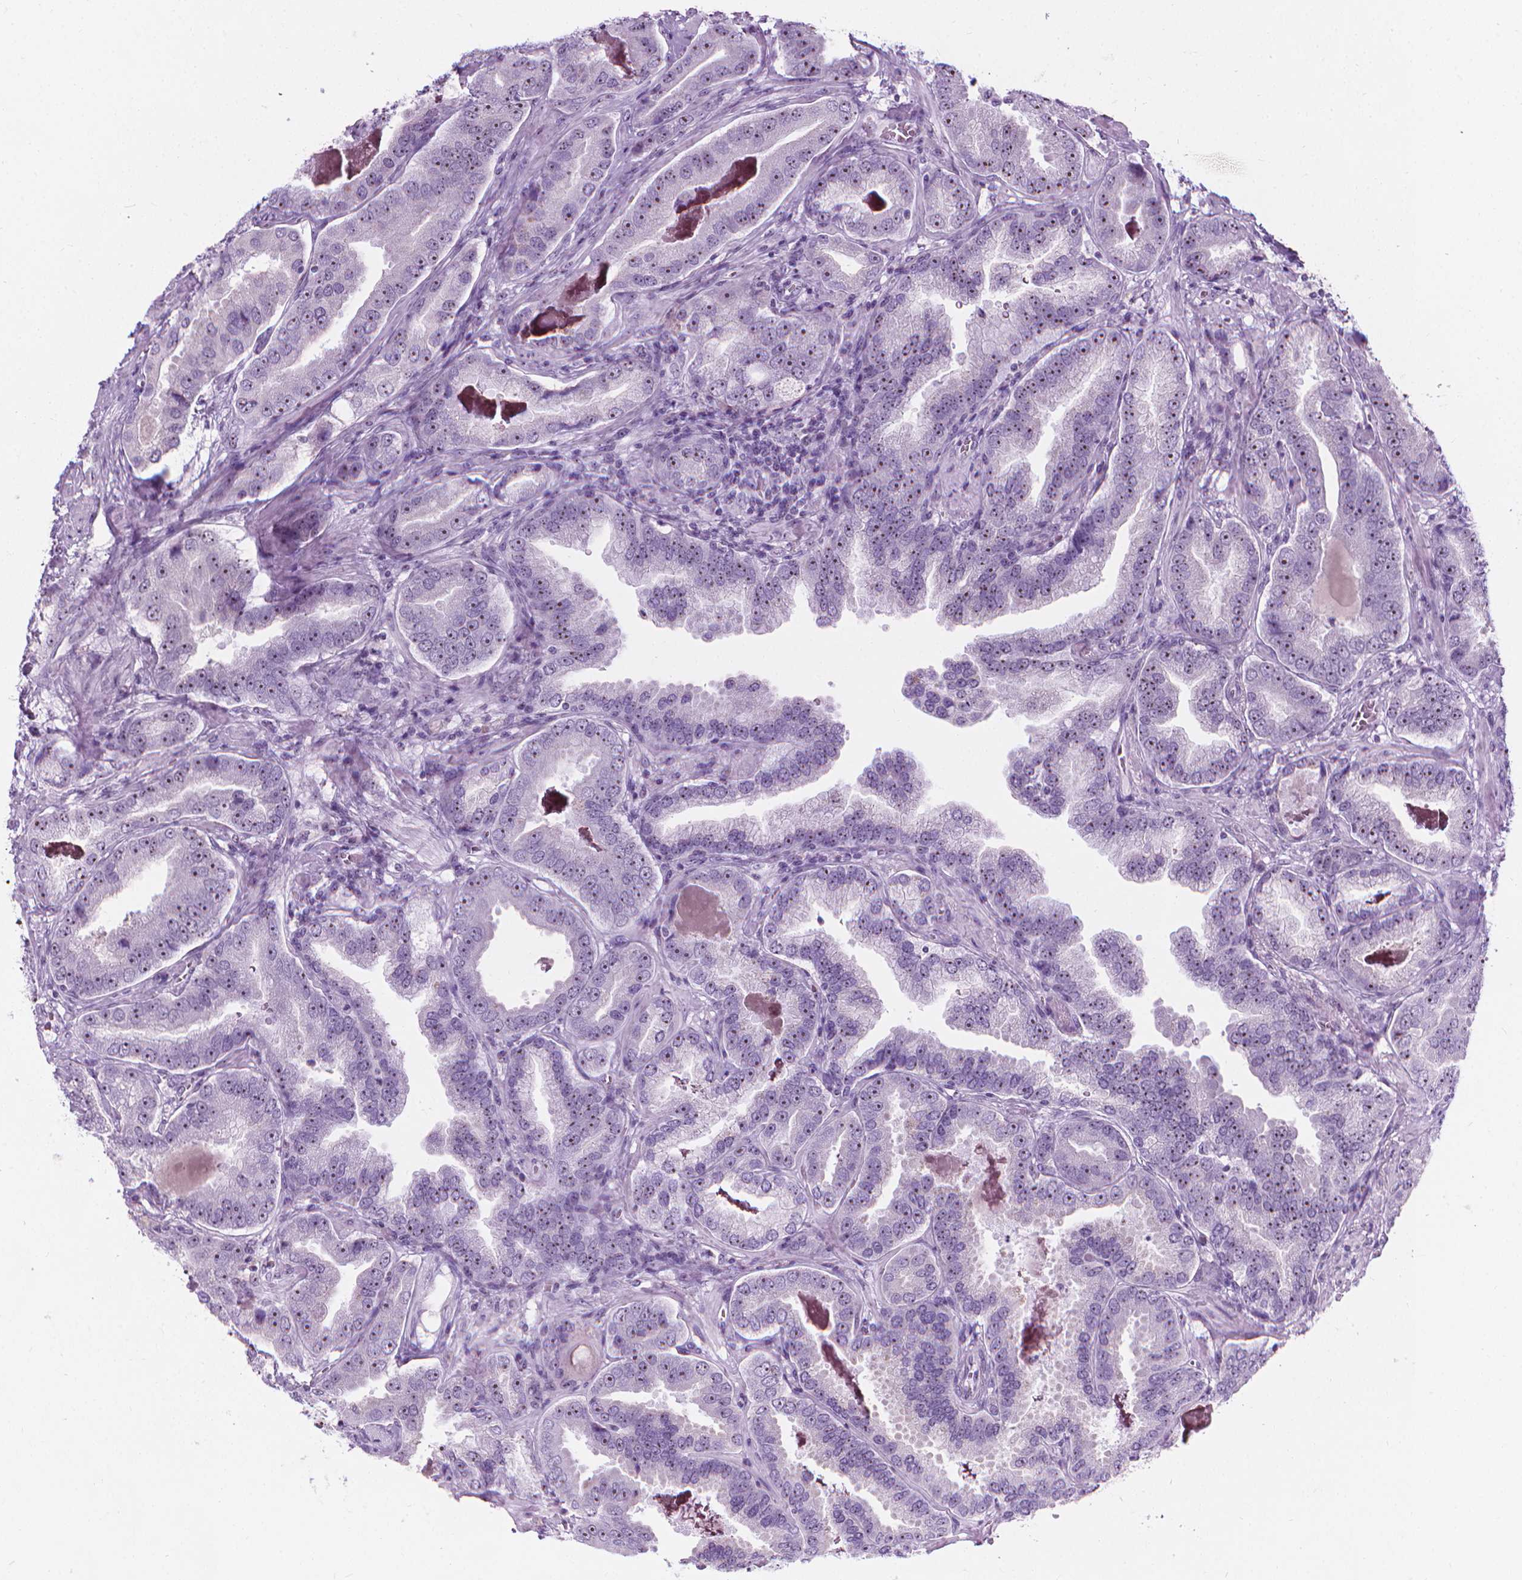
{"staining": {"intensity": "moderate", "quantity": "25%-75%", "location": "nuclear"}, "tissue": "prostate cancer", "cell_type": "Tumor cells", "image_type": "cancer", "snomed": [{"axis": "morphology", "description": "Adenocarcinoma, NOS"}, {"axis": "topography", "description": "Prostate"}], "caption": "Human adenocarcinoma (prostate) stained for a protein (brown) demonstrates moderate nuclear positive staining in approximately 25%-75% of tumor cells.", "gene": "NOL7", "patient": {"sex": "male", "age": 64}}